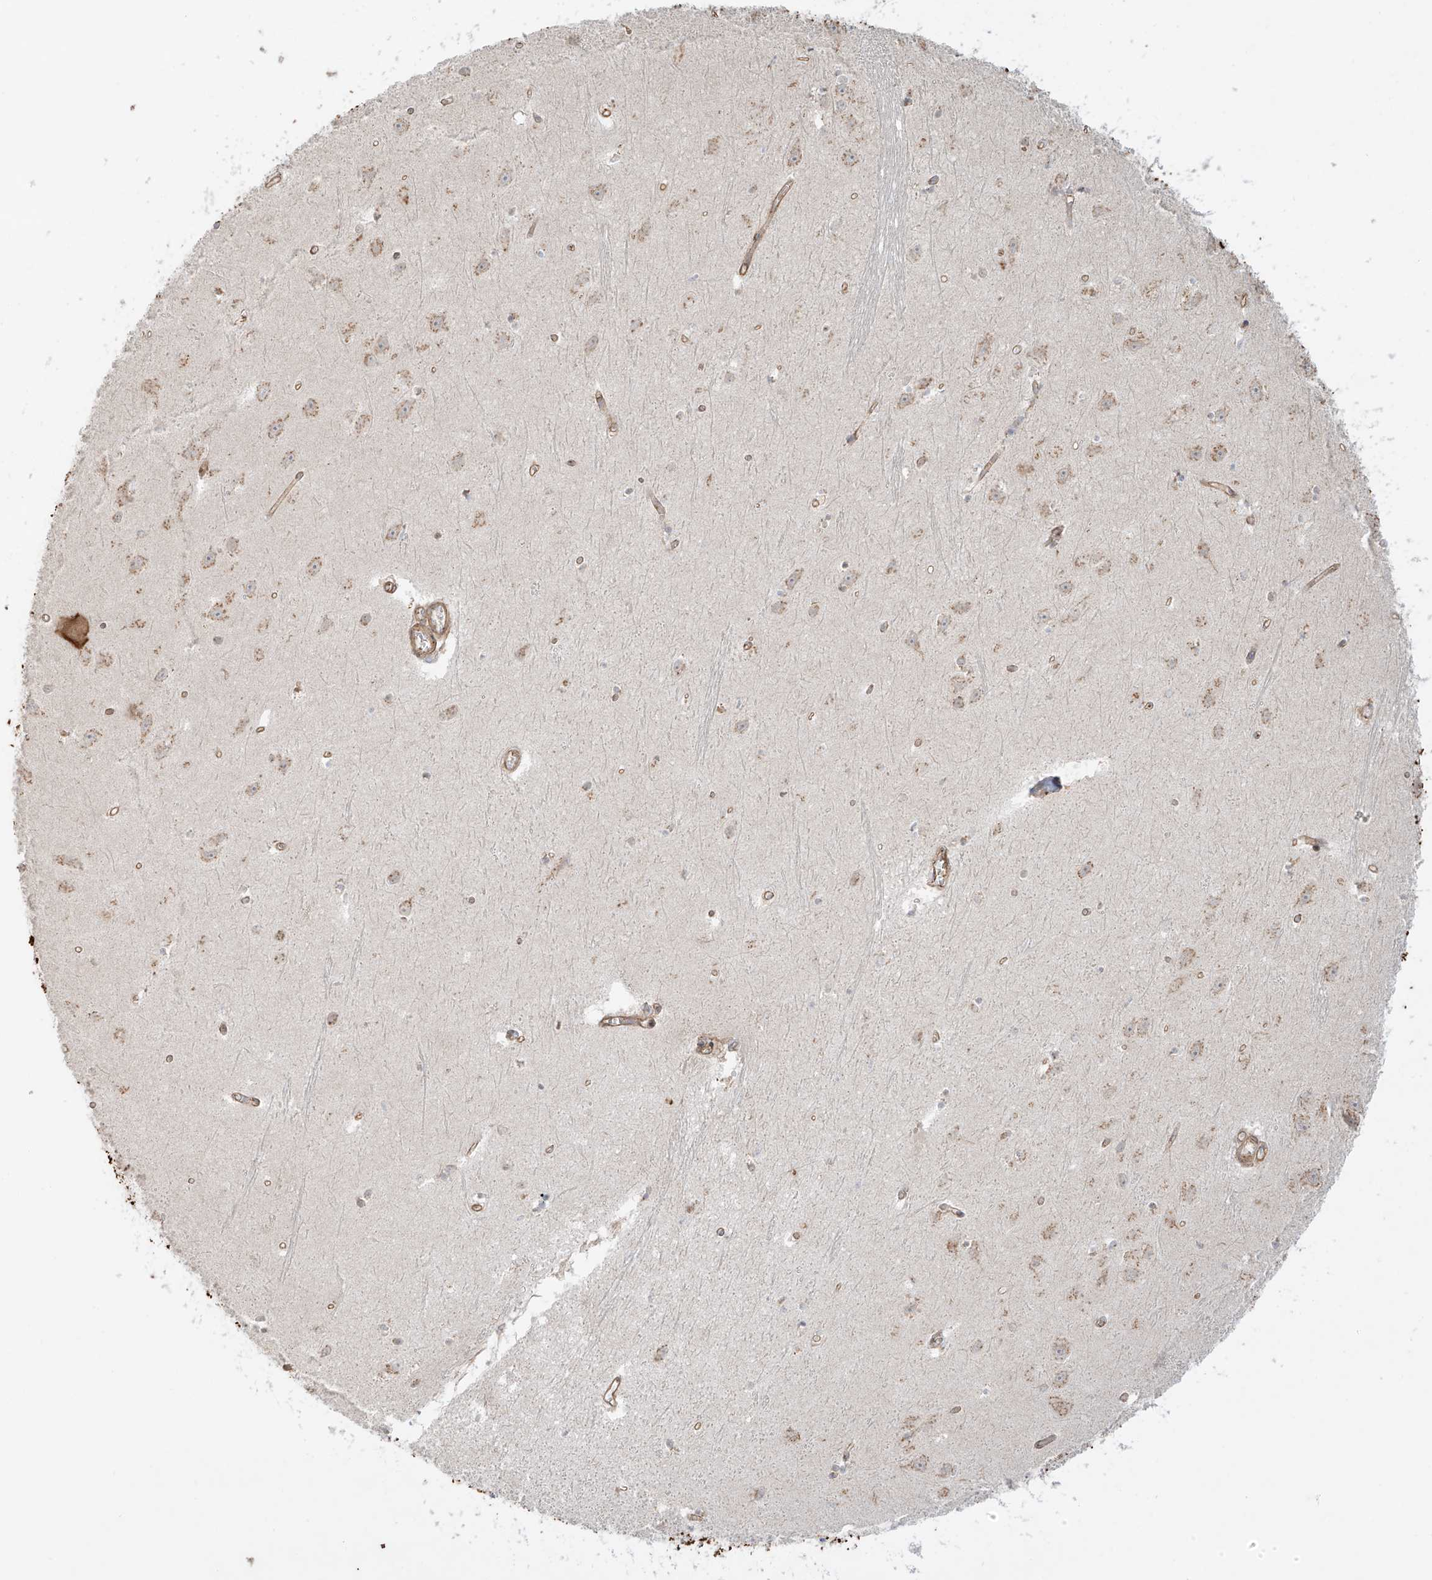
{"staining": {"intensity": "weak", "quantity": ">75%", "location": "cytoplasmic/membranous"}, "tissue": "hippocampus", "cell_type": "Glial cells", "image_type": "normal", "snomed": [{"axis": "morphology", "description": "Normal tissue, NOS"}, {"axis": "topography", "description": "Hippocampus"}], "caption": "Immunohistochemical staining of unremarkable human hippocampus exhibits low levels of weak cytoplasmic/membranous positivity in approximately >75% of glial cells.", "gene": "ZNF287", "patient": {"sex": "female", "age": 64}}